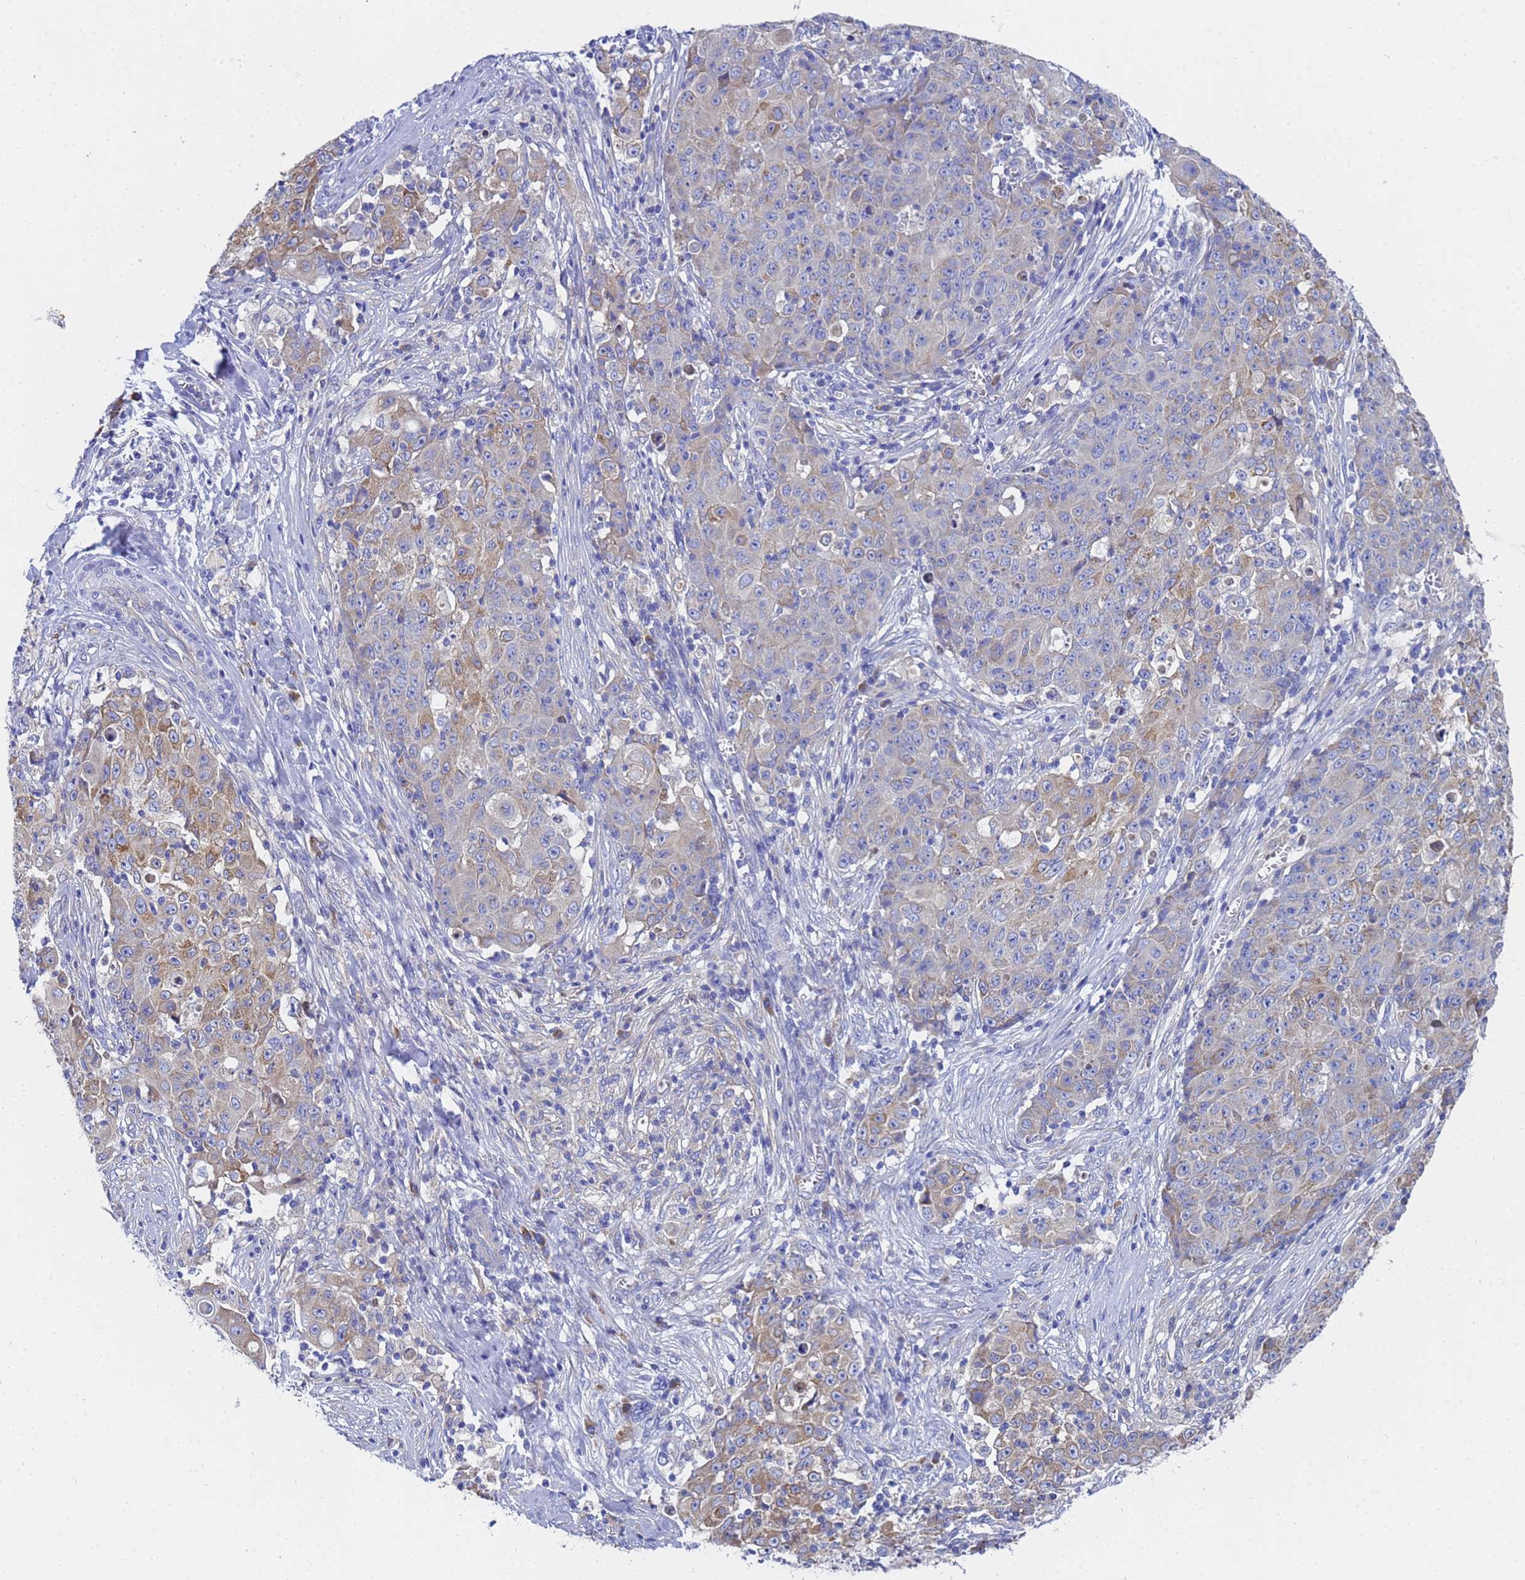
{"staining": {"intensity": "moderate", "quantity": "25%-75%", "location": "cytoplasmic/membranous"}, "tissue": "ovarian cancer", "cell_type": "Tumor cells", "image_type": "cancer", "snomed": [{"axis": "morphology", "description": "Carcinoma, endometroid"}, {"axis": "topography", "description": "Ovary"}], "caption": "This is a histology image of immunohistochemistry staining of endometroid carcinoma (ovarian), which shows moderate positivity in the cytoplasmic/membranous of tumor cells.", "gene": "TM4SF4", "patient": {"sex": "female", "age": 42}}